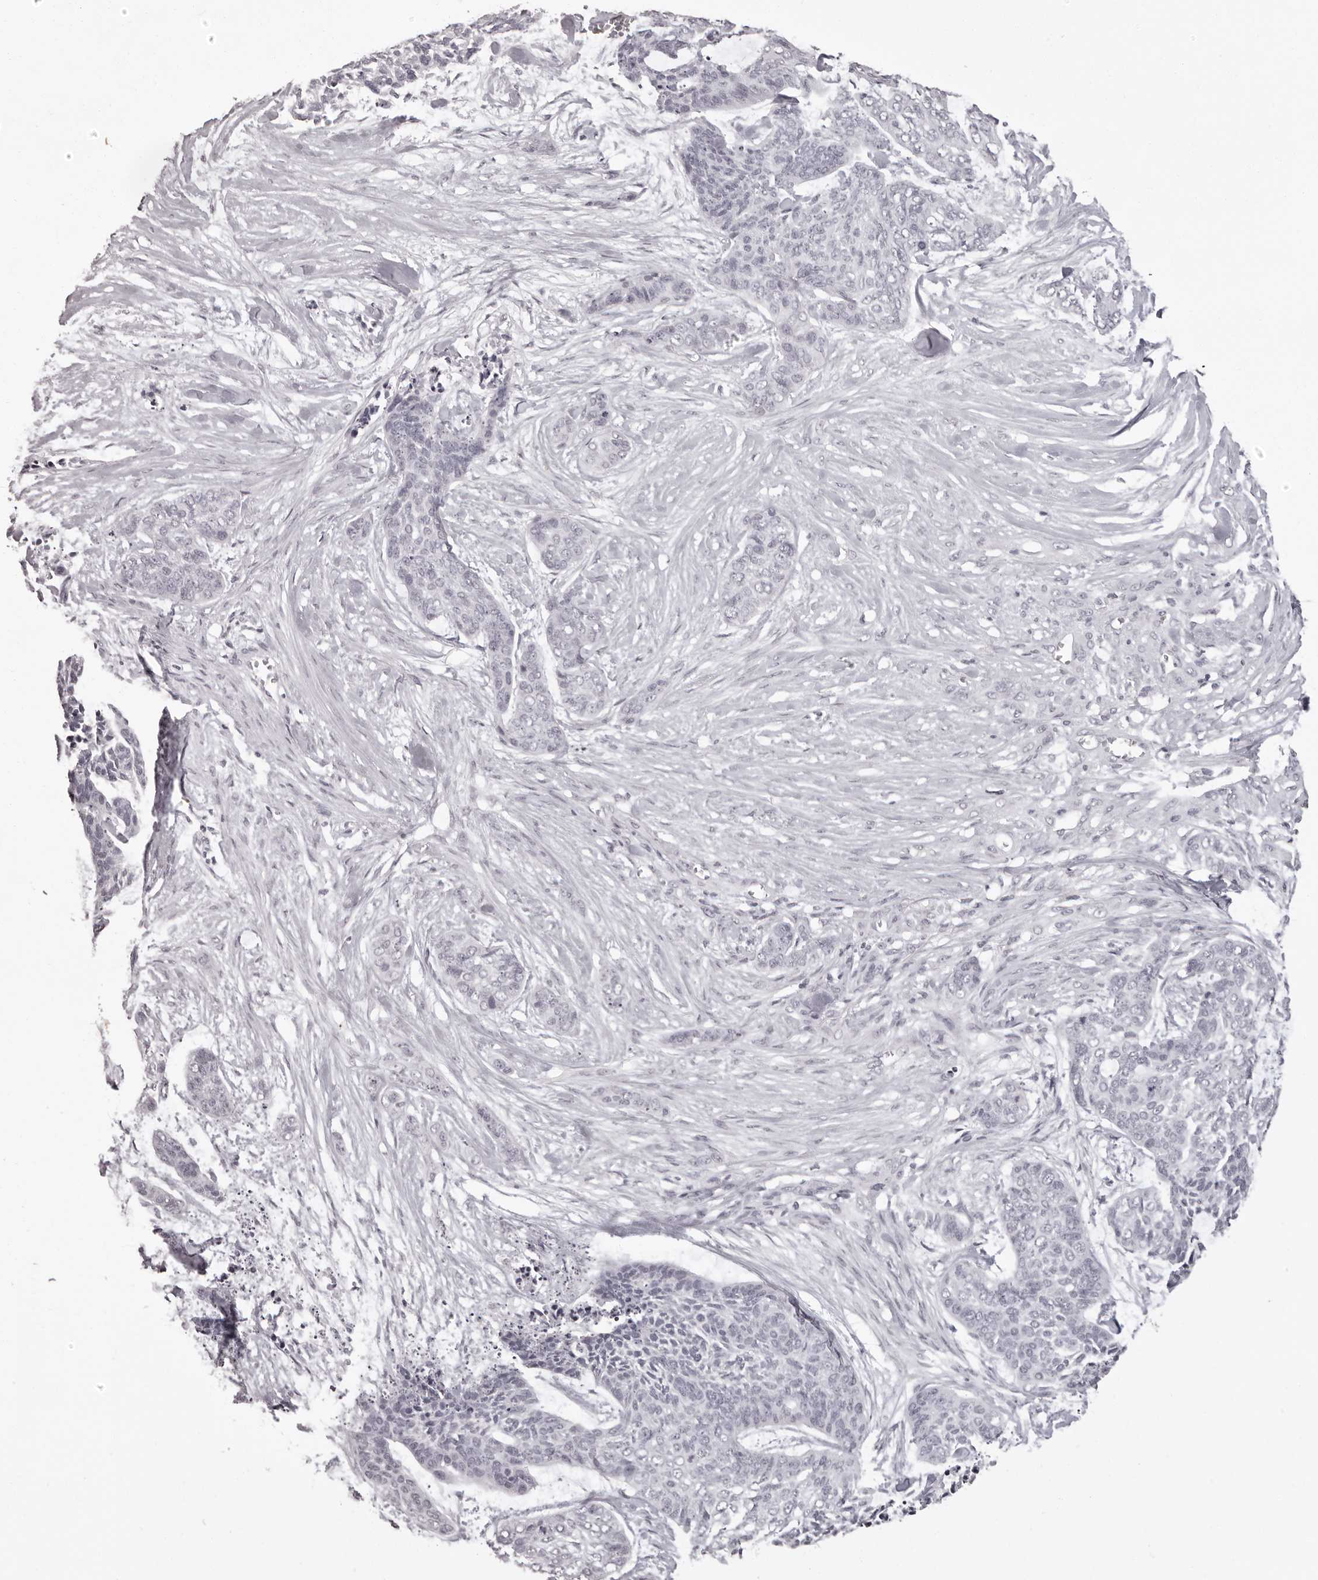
{"staining": {"intensity": "negative", "quantity": "none", "location": "none"}, "tissue": "skin cancer", "cell_type": "Tumor cells", "image_type": "cancer", "snomed": [{"axis": "morphology", "description": "Basal cell carcinoma"}, {"axis": "topography", "description": "Skin"}], "caption": "Tumor cells are negative for brown protein staining in skin cancer. (Stains: DAB immunohistochemistry (IHC) with hematoxylin counter stain, Microscopy: brightfield microscopy at high magnification).", "gene": "C8orf74", "patient": {"sex": "female", "age": 64}}